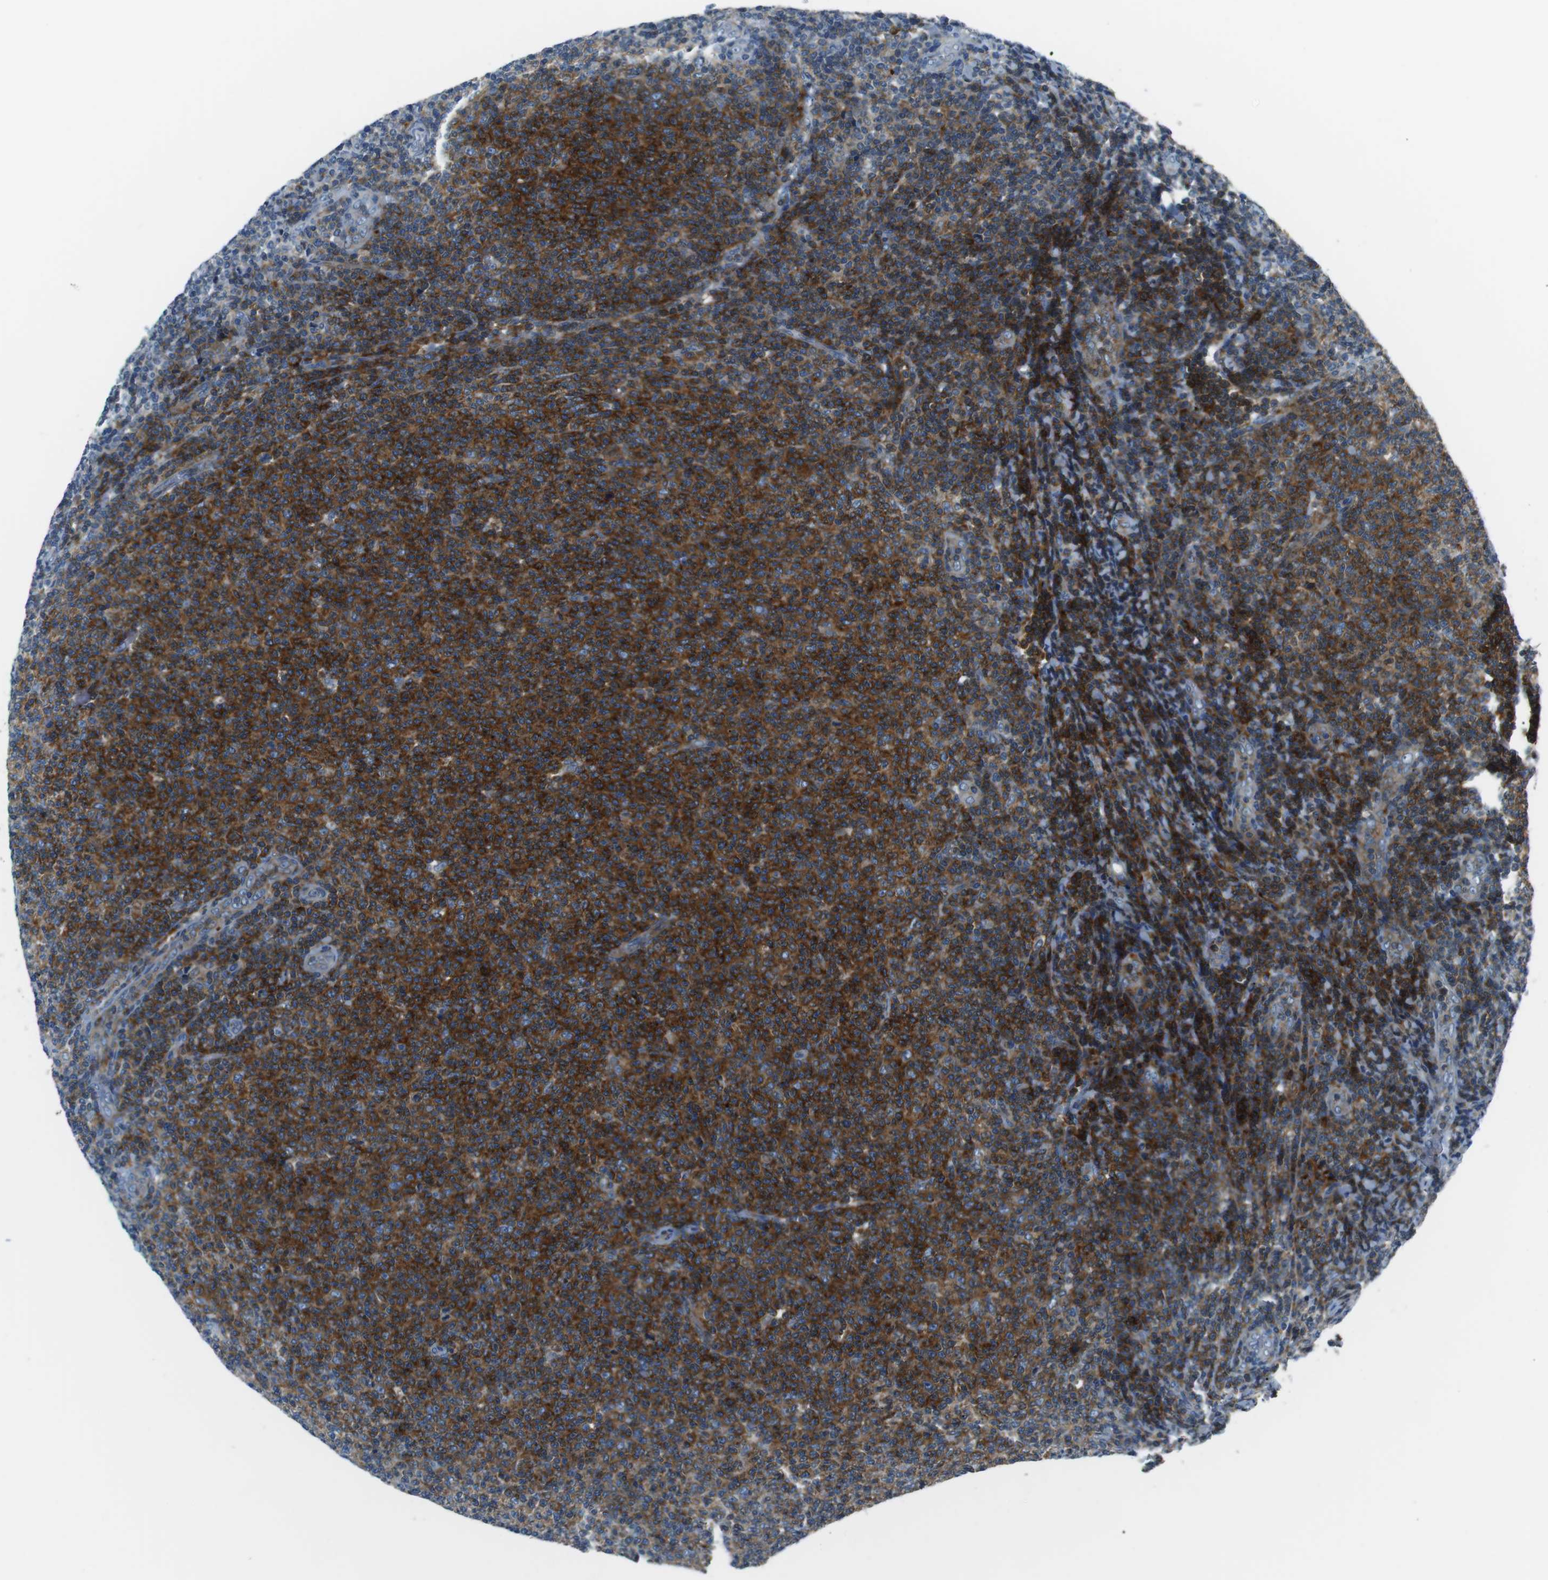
{"staining": {"intensity": "strong", "quantity": ">75%", "location": "cytoplasmic/membranous"}, "tissue": "lymphoma", "cell_type": "Tumor cells", "image_type": "cancer", "snomed": [{"axis": "morphology", "description": "Malignant lymphoma, non-Hodgkin's type, Low grade"}, {"axis": "topography", "description": "Lymph node"}], "caption": "IHC histopathology image of neoplastic tissue: human malignant lymphoma, non-Hodgkin's type (low-grade) stained using immunohistochemistry (IHC) reveals high levels of strong protein expression localized specifically in the cytoplasmic/membranous of tumor cells, appearing as a cytoplasmic/membranous brown color.", "gene": "ARVCF", "patient": {"sex": "male", "age": 66}}